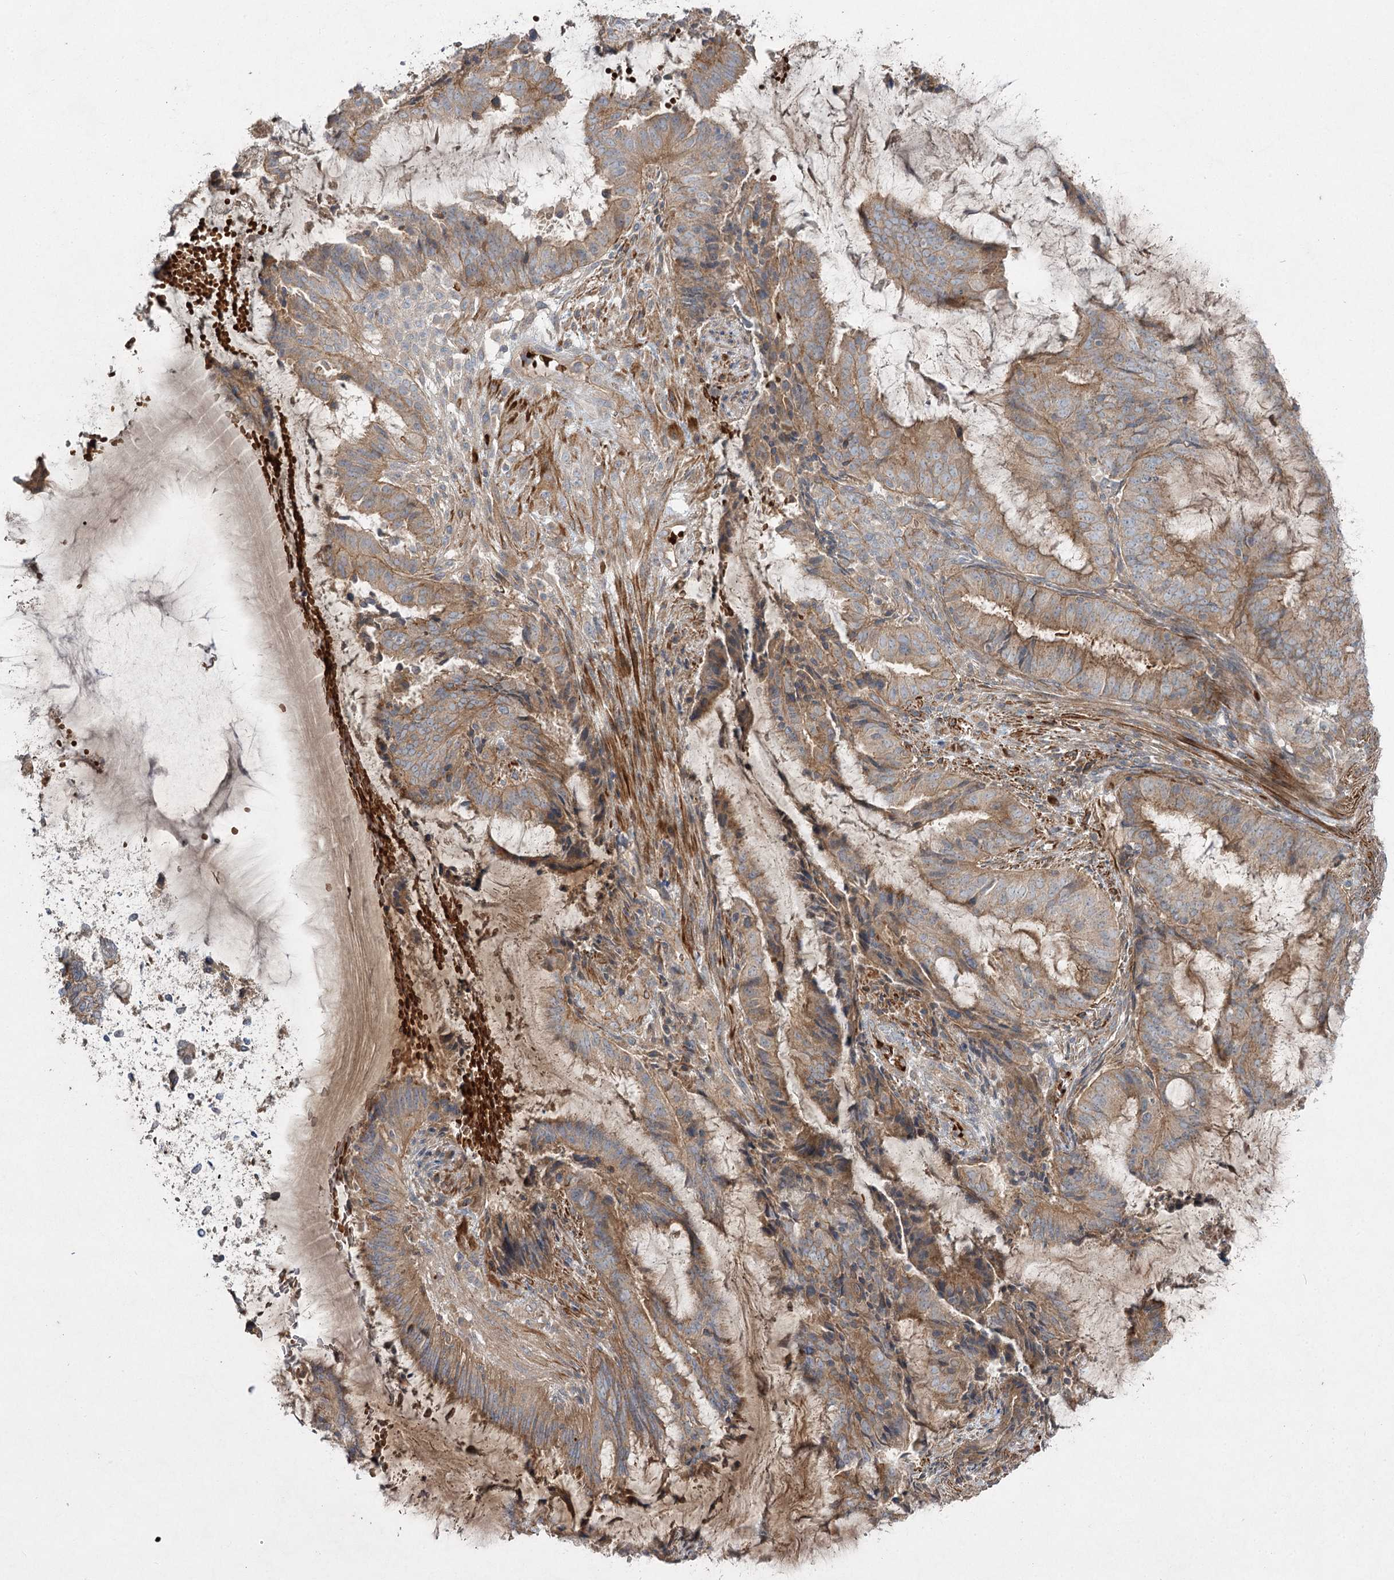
{"staining": {"intensity": "moderate", "quantity": ">75%", "location": "cytoplasmic/membranous"}, "tissue": "endometrial cancer", "cell_type": "Tumor cells", "image_type": "cancer", "snomed": [{"axis": "morphology", "description": "Adenocarcinoma, NOS"}, {"axis": "topography", "description": "Endometrium"}], "caption": "Endometrial cancer stained for a protein (brown) exhibits moderate cytoplasmic/membranous positive staining in about >75% of tumor cells.", "gene": "KIAA0825", "patient": {"sex": "female", "age": 51}}